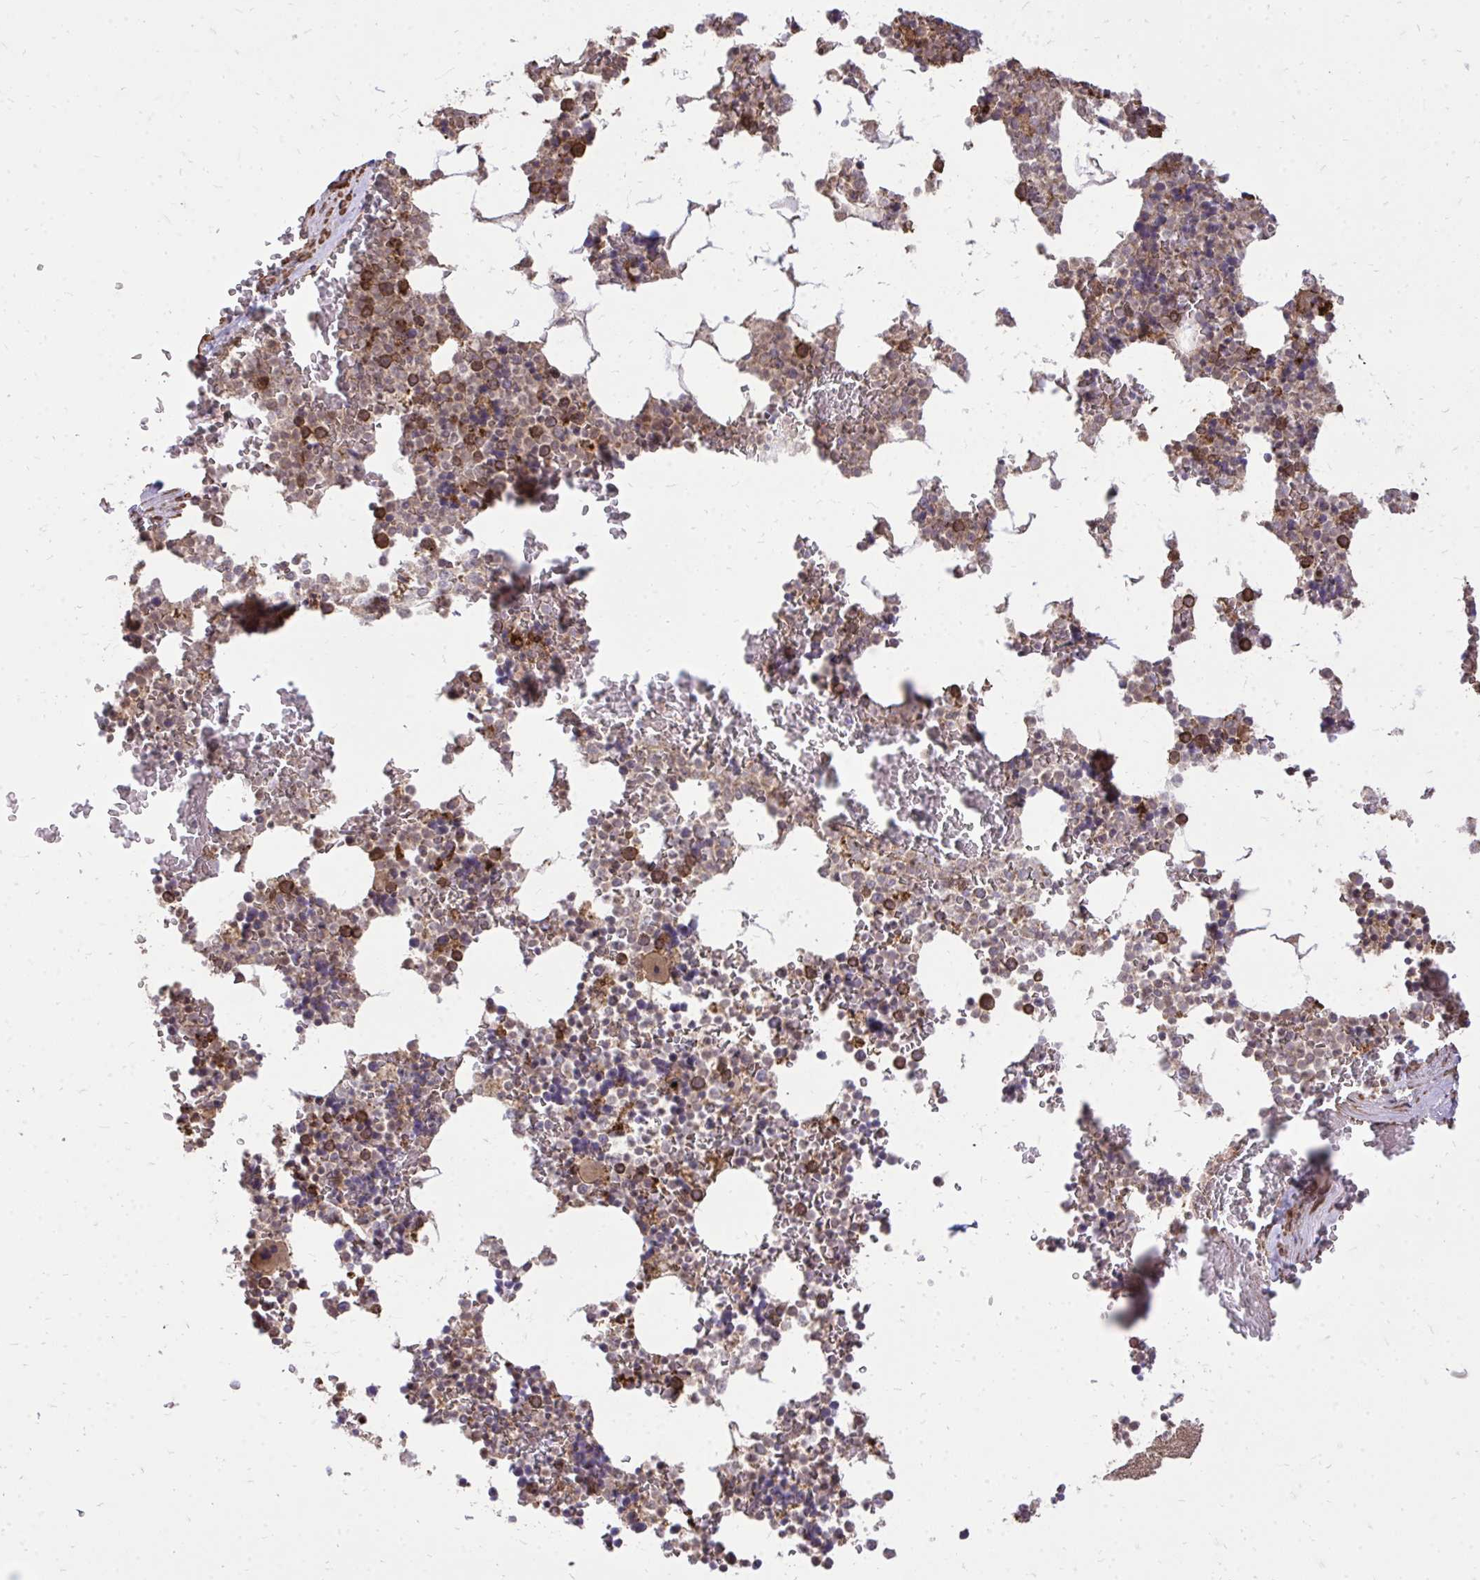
{"staining": {"intensity": "strong", "quantity": "25%-75%", "location": "cytoplasmic/membranous"}, "tissue": "bone marrow", "cell_type": "Hematopoietic cells", "image_type": "normal", "snomed": [{"axis": "morphology", "description": "Normal tissue, NOS"}, {"axis": "topography", "description": "Bone marrow"}], "caption": "A high amount of strong cytoplasmic/membranous staining is identified in approximately 25%-75% of hematopoietic cells in unremarkable bone marrow.", "gene": "SLC7A5", "patient": {"sex": "female", "age": 42}}